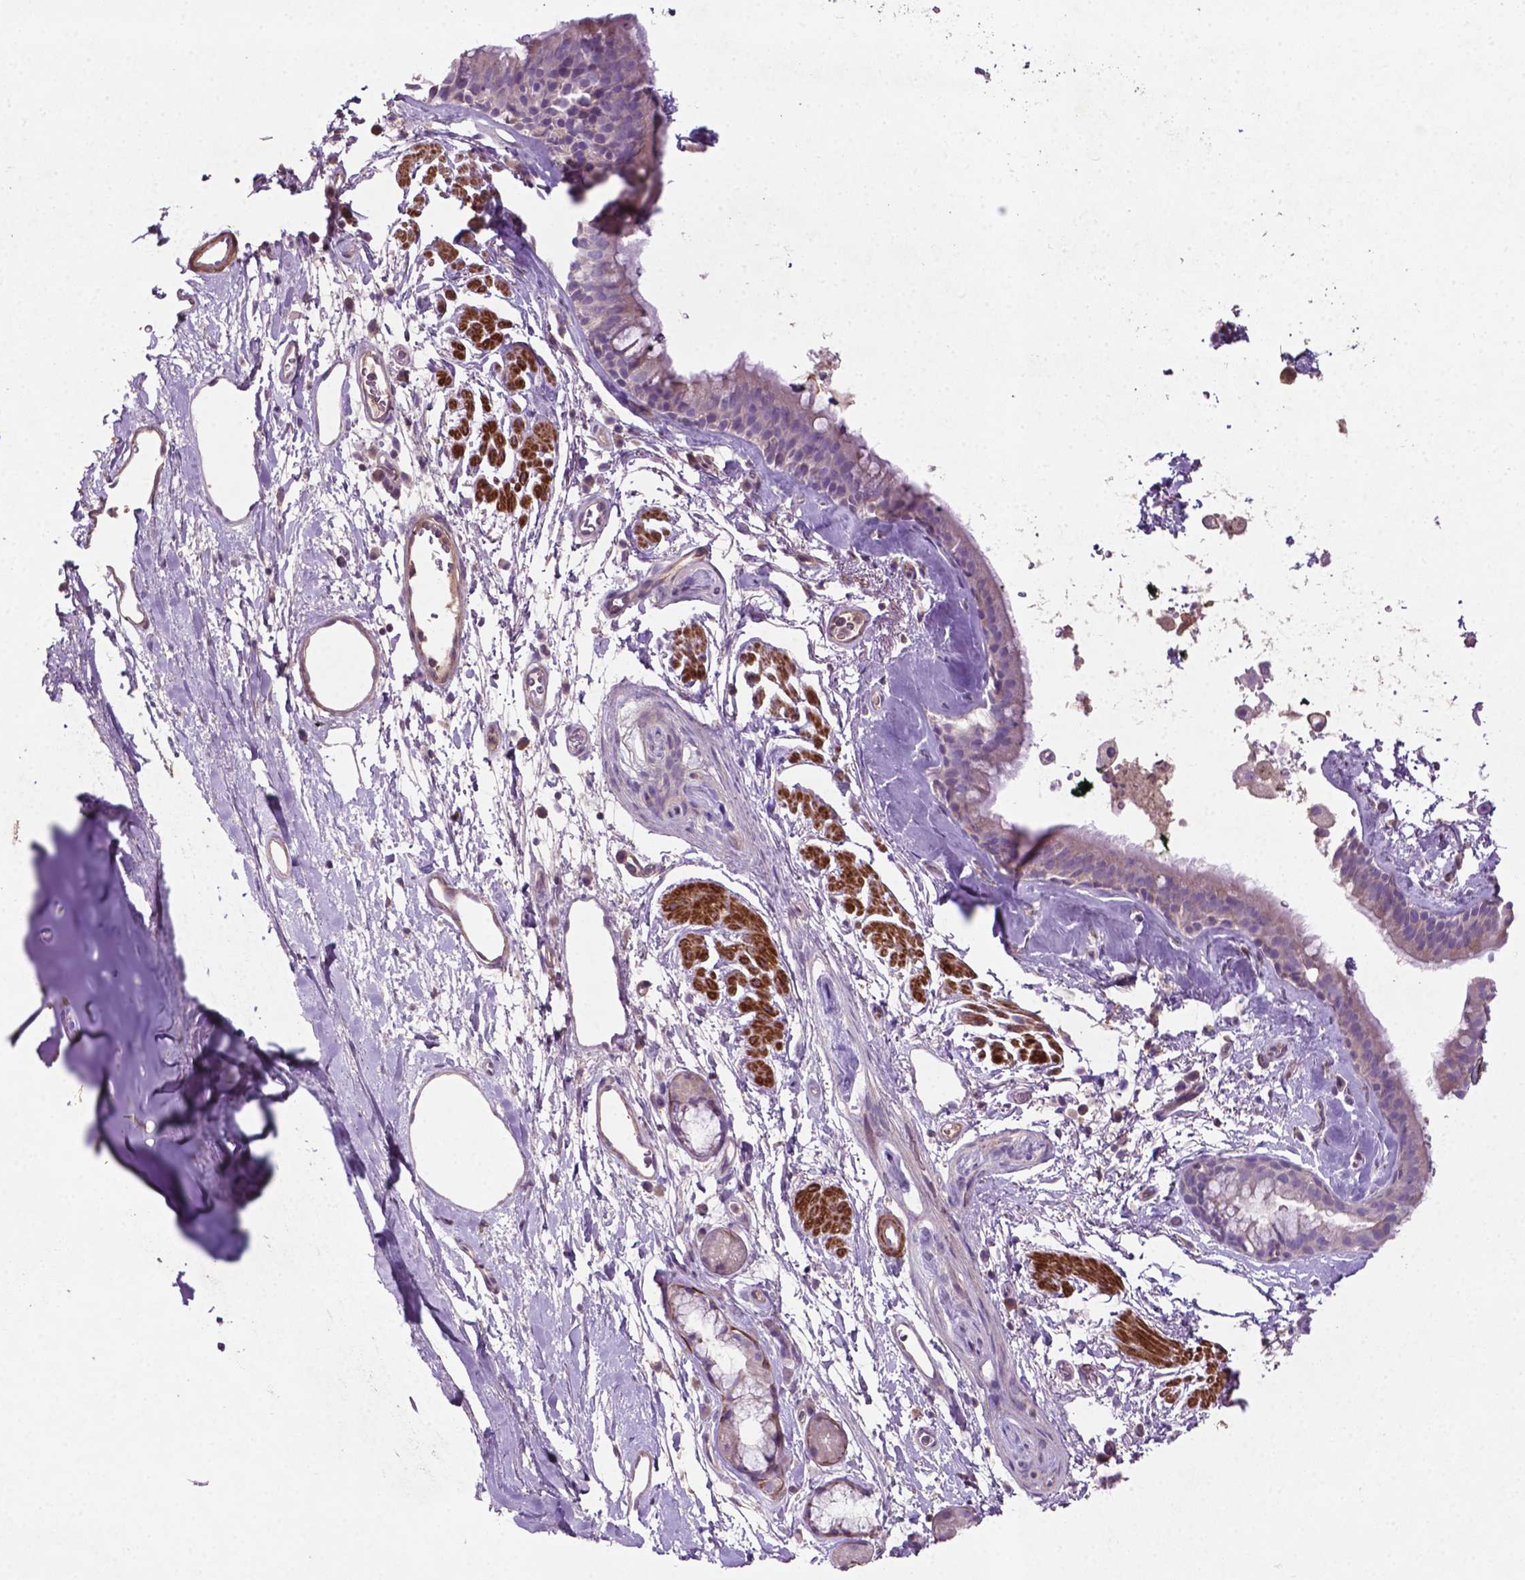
{"staining": {"intensity": "negative", "quantity": "none", "location": "none"}, "tissue": "bronchus", "cell_type": "Respiratory epithelial cells", "image_type": "normal", "snomed": [{"axis": "morphology", "description": "Normal tissue, NOS"}, {"axis": "topography", "description": "Cartilage tissue"}, {"axis": "topography", "description": "Bronchus"}], "caption": "DAB immunohistochemical staining of unremarkable human bronchus shows no significant positivity in respiratory epithelial cells. The staining was performed using DAB to visualize the protein expression in brown, while the nuclei were stained in blue with hematoxylin (Magnification: 20x).", "gene": "BMP4", "patient": {"sex": "male", "age": 58}}